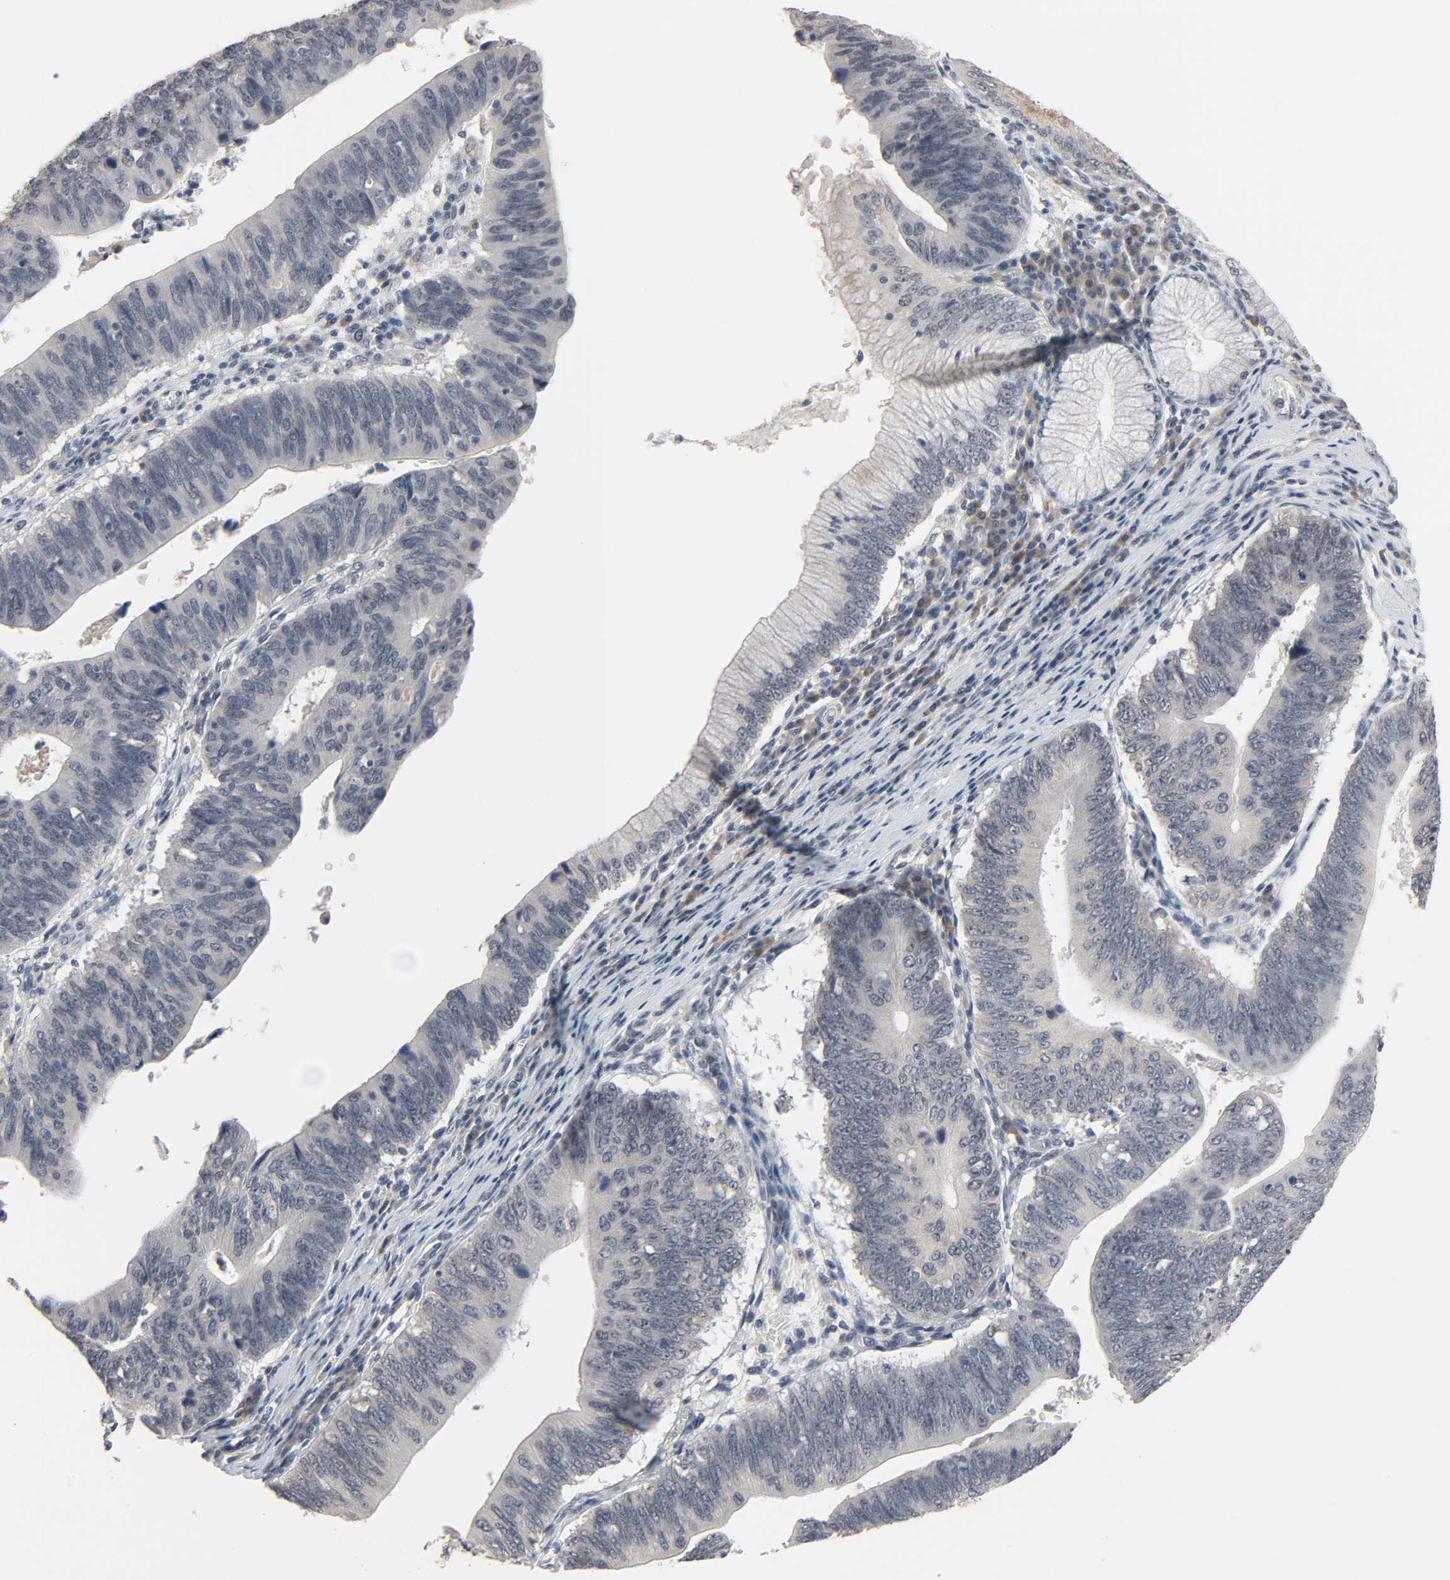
{"staining": {"intensity": "negative", "quantity": "none", "location": "none"}, "tissue": "stomach cancer", "cell_type": "Tumor cells", "image_type": "cancer", "snomed": [{"axis": "morphology", "description": "Adenocarcinoma, NOS"}, {"axis": "topography", "description": "Stomach"}], "caption": "Immunohistochemistry (IHC) photomicrograph of neoplastic tissue: stomach adenocarcinoma stained with DAB demonstrates no significant protein staining in tumor cells. The staining was performed using DAB to visualize the protein expression in brown, while the nuclei were stained in blue with hematoxylin (Magnification: 20x).", "gene": "MT3", "patient": {"sex": "male", "age": 59}}